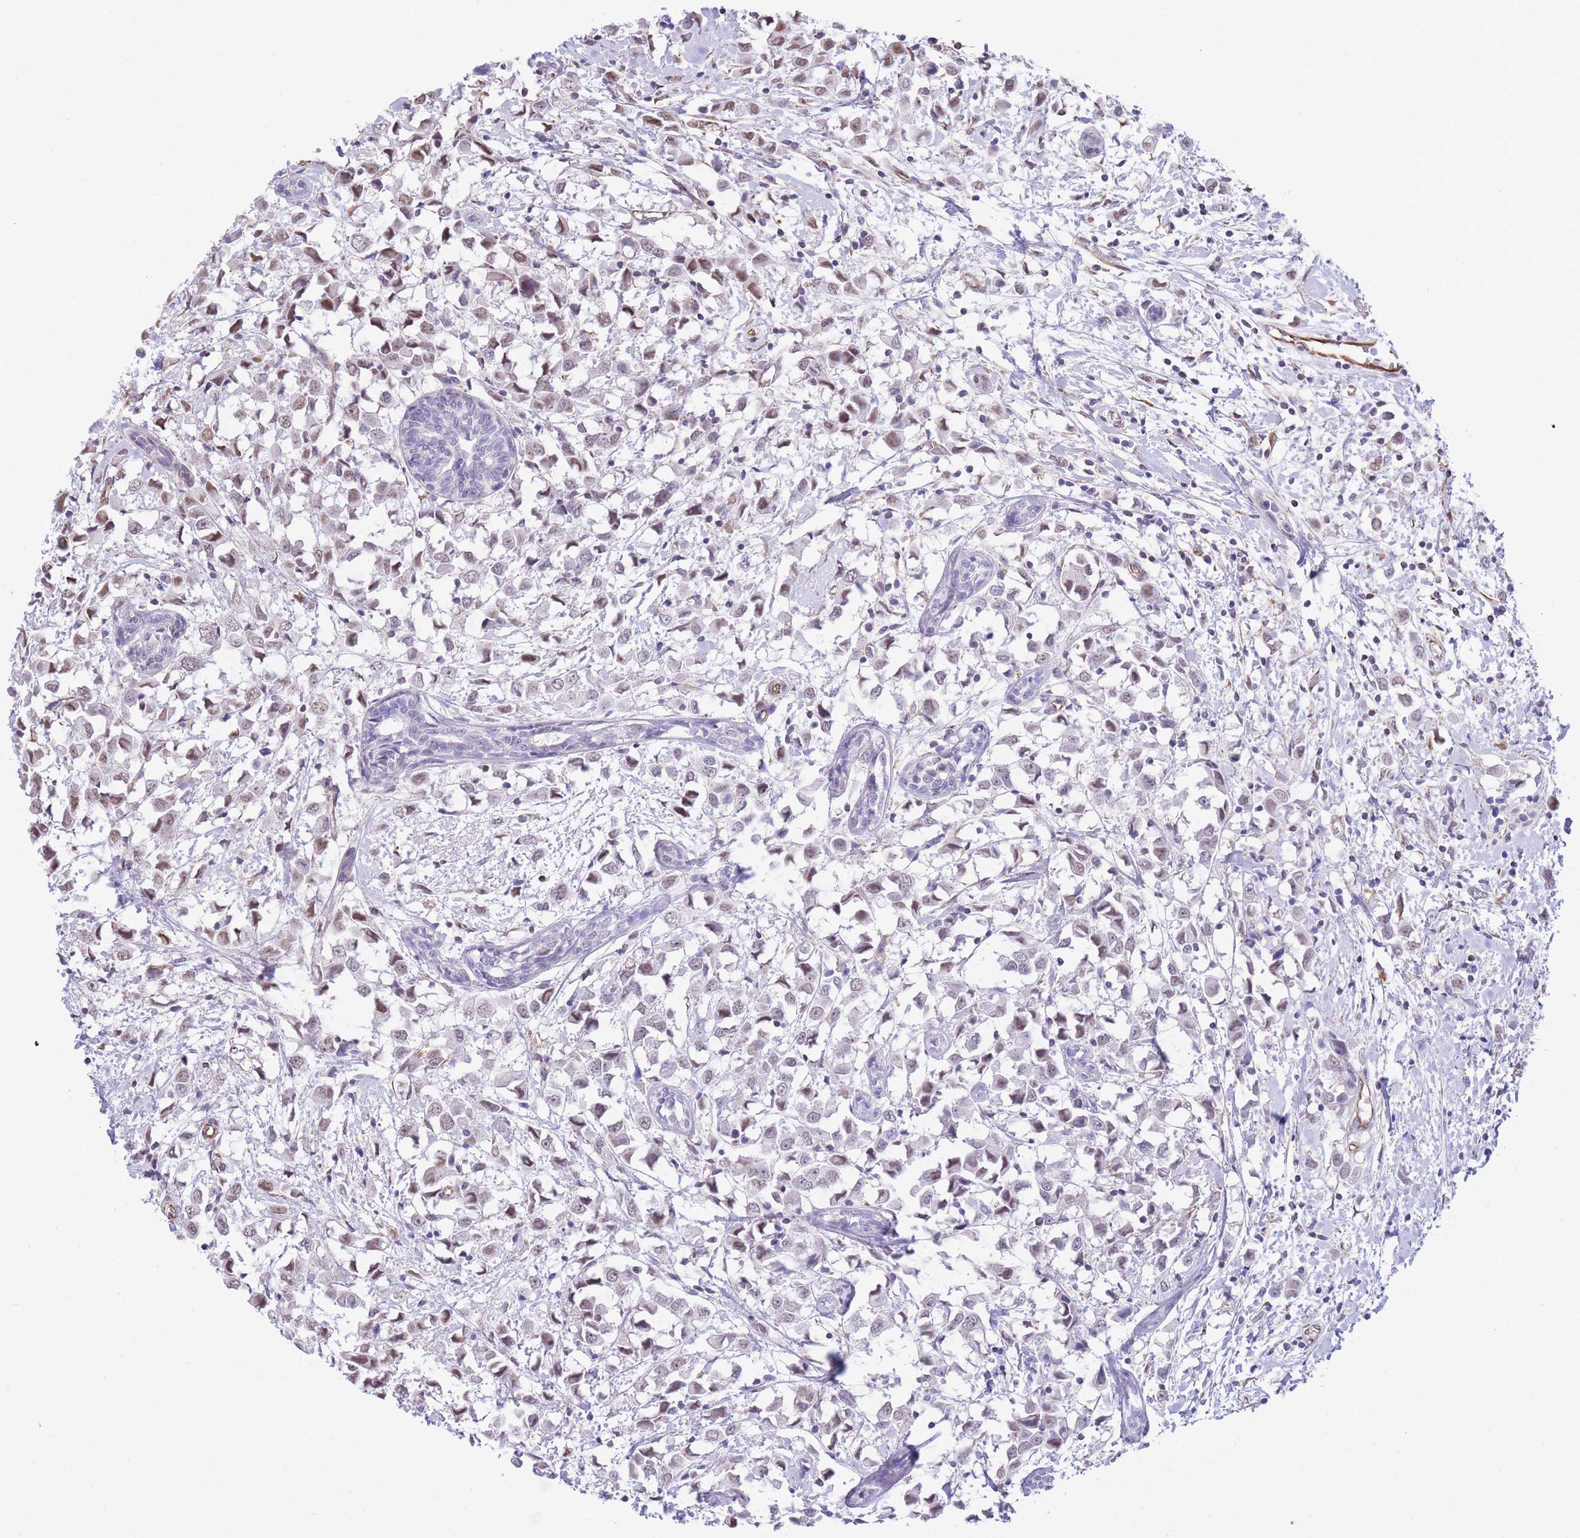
{"staining": {"intensity": "weak", "quantity": ">75%", "location": "nuclear"}, "tissue": "breast cancer", "cell_type": "Tumor cells", "image_type": "cancer", "snomed": [{"axis": "morphology", "description": "Duct carcinoma"}, {"axis": "topography", "description": "Breast"}], "caption": "Breast cancer (infiltrating ductal carcinoma) tissue demonstrates weak nuclear positivity in about >75% of tumor cells, visualized by immunohistochemistry.", "gene": "PSG8", "patient": {"sex": "female", "age": 61}}